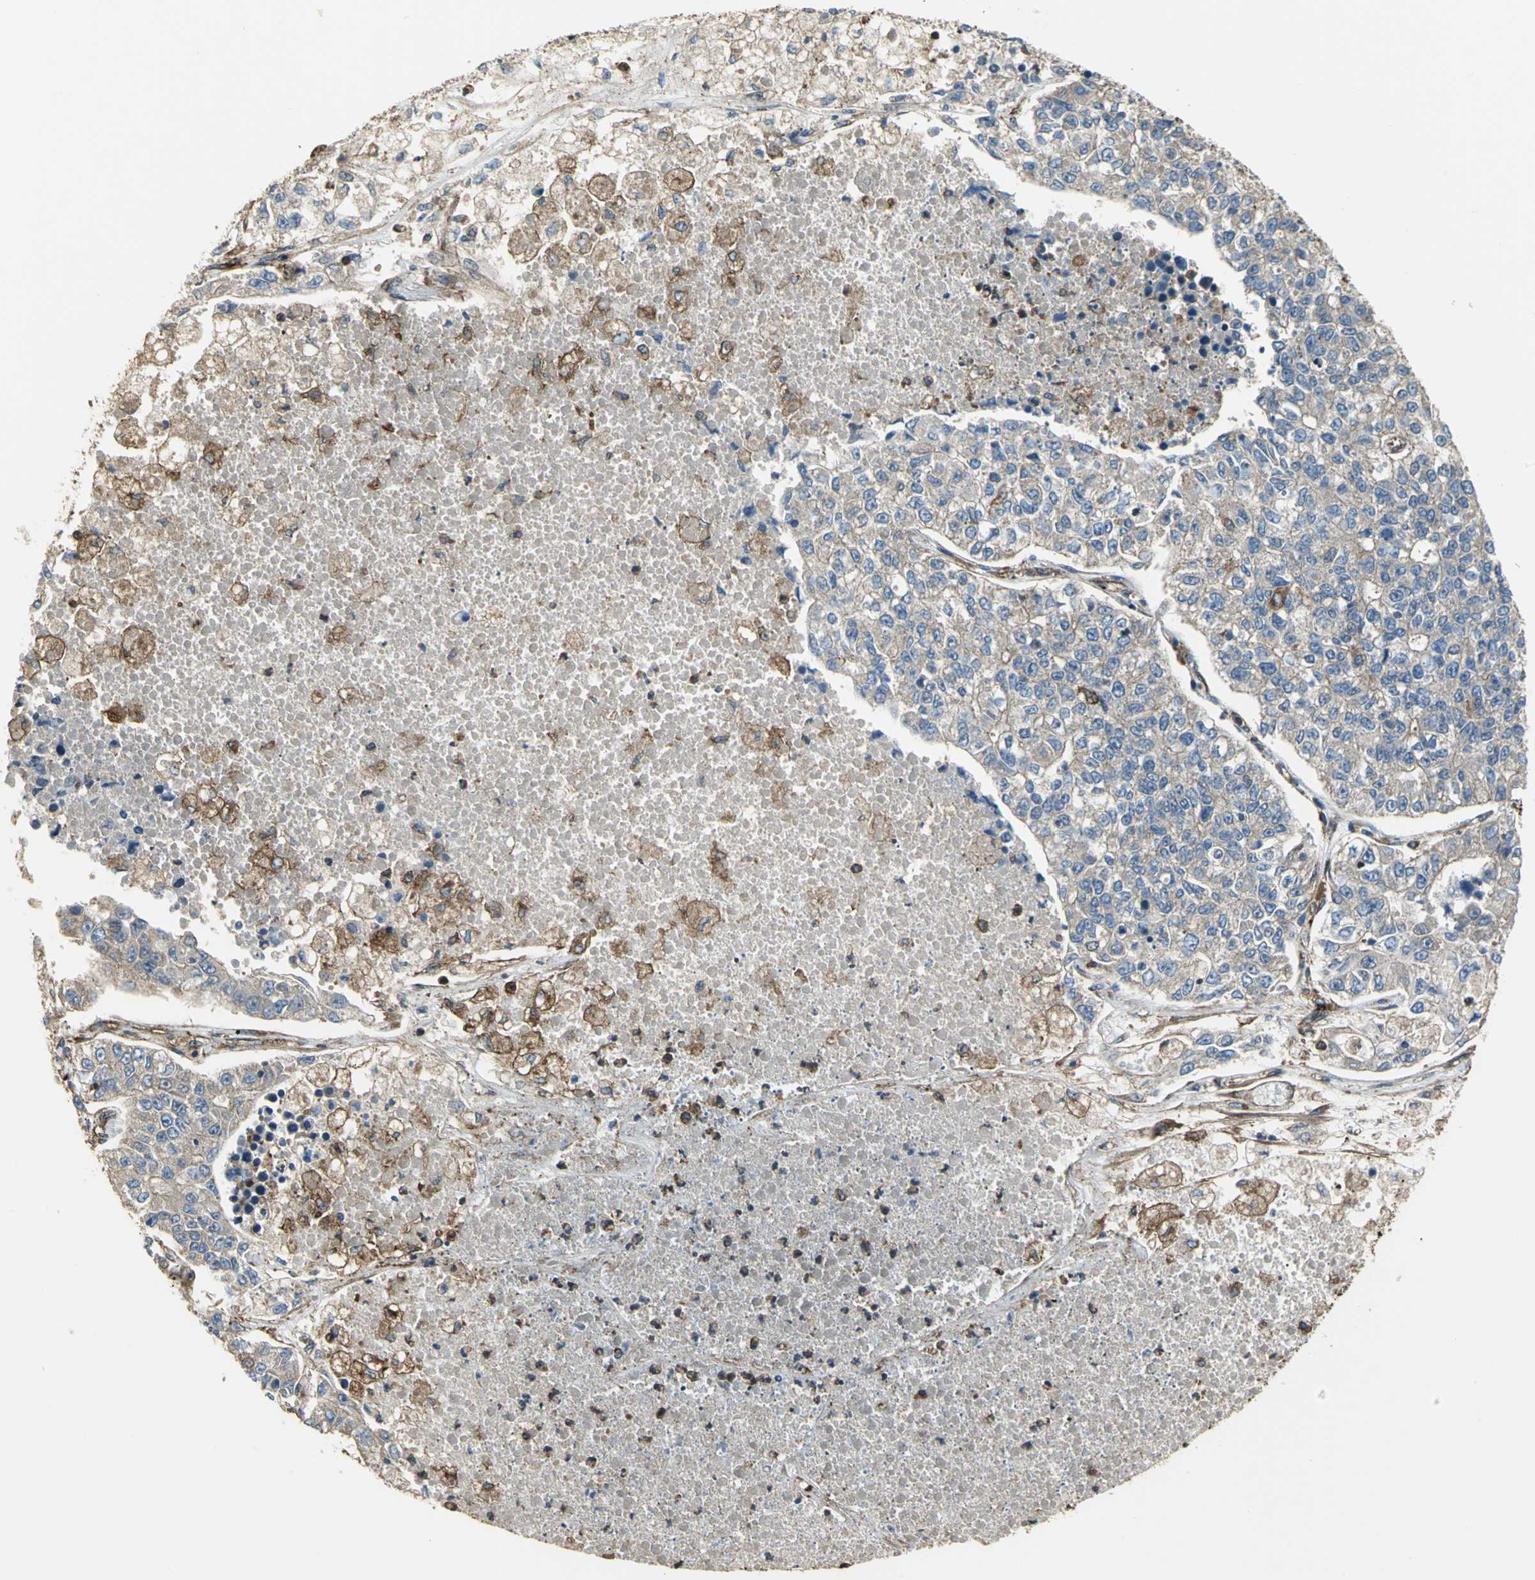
{"staining": {"intensity": "weak", "quantity": "25%-75%", "location": "cytoplasmic/membranous"}, "tissue": "lung cancer", "cell_type": "Tumor cells", "image_type": "cancer", "snomed": [{"axis": "morphology", "description": "Adenocarcinoma, NOS"}, {"axis": "topography", "description": "Lung"}], "caption": "The immunohistochemical stain highlights weak cytoplasmic/membranous expression in tumor cells of lung adenocarcinoma tissue.", "gene": "TLN1", "patient": {"sex": "male", "age": 49}}